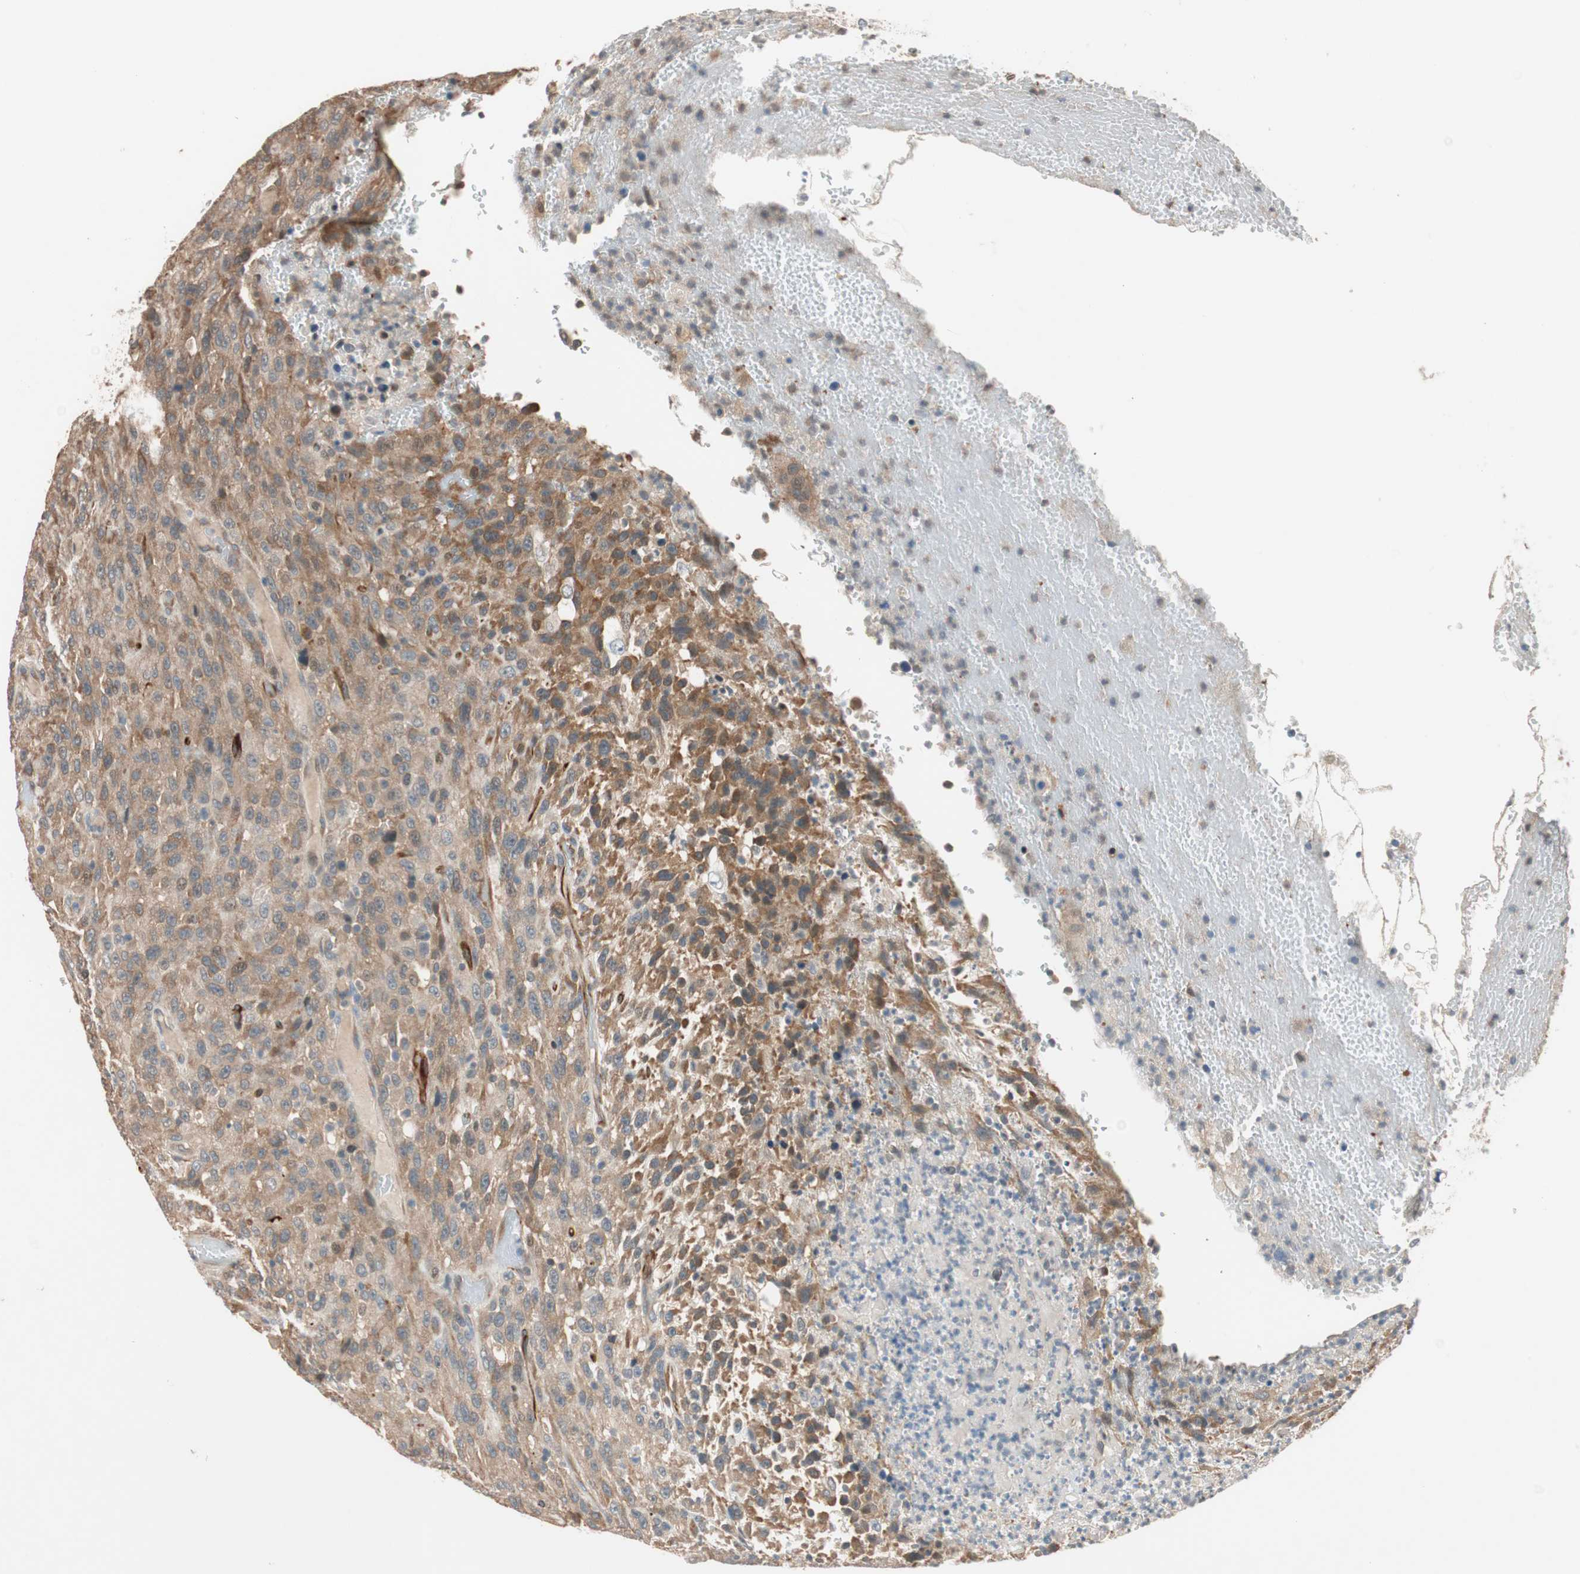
{"staining": {"intensity": "moderate", "quantity": ">75%", "location": "cytoplasmic/membranous"}, "tissue": "urothelial cancer", "cell_type": "Tumor cells", "image_type": "cancer", "snomed": [{"axis": "morphology", "description": "Urothelial carcinoma, High grade"}, {"axis": "topography", "description": "Urinary bladder"}], "caption": "High-power microscopy captured an IHC photomicrograph of urothelial cancer, revealing moderate cytoplasmic/membranous staining in about >75% of tumor cells.", "gene": "PIK3R3", "patient": {"sex": "male", "age": 66}}